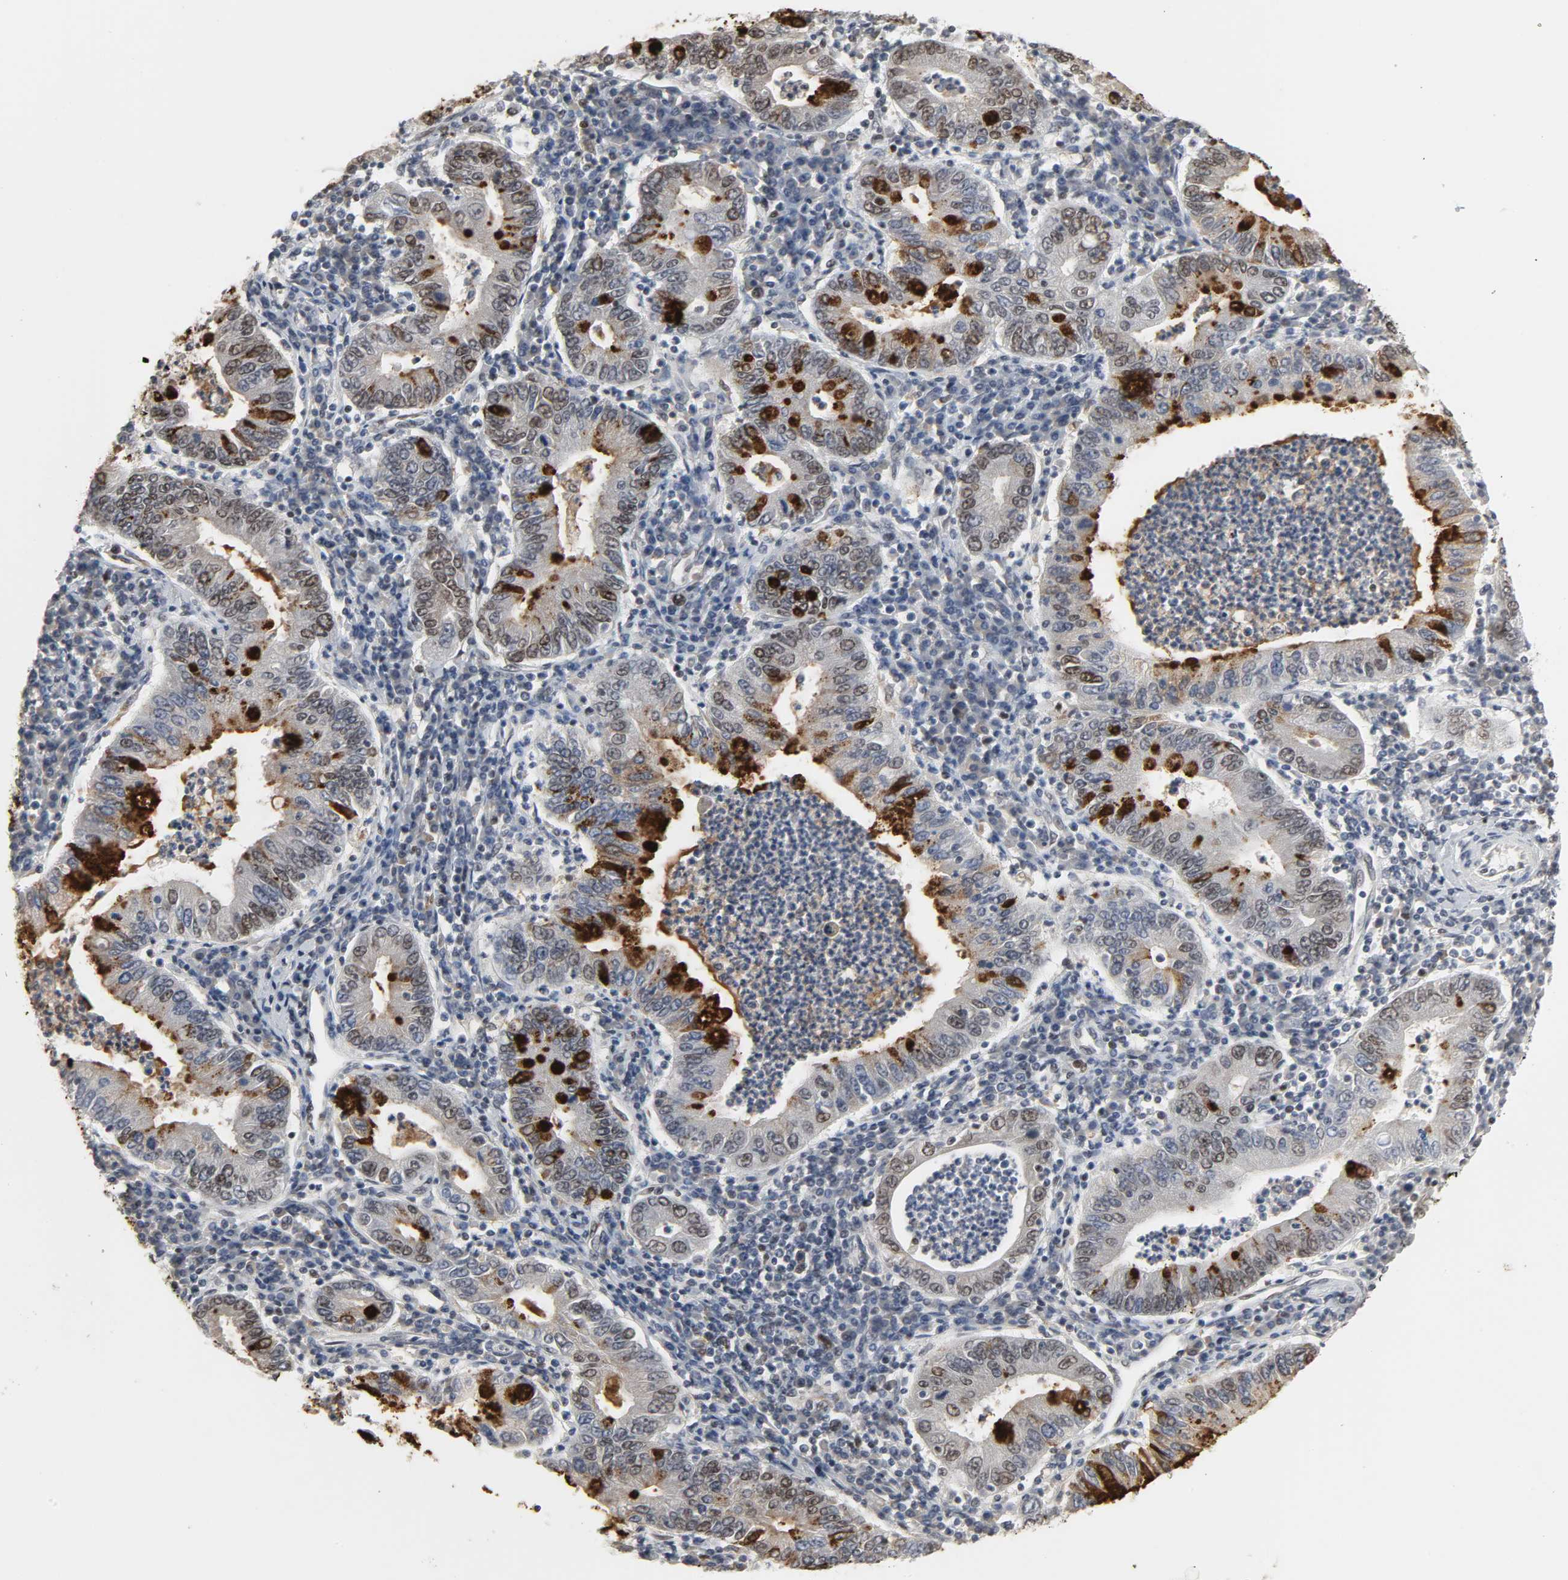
{"staining": {"intensity": "negative", "quantity": "none", "location": "none"}, "tissue": "stomach cancer", "cell_type": "Tumor cells", "image_type": "cancer", "snomed": [{"axis": "morphology", "description": "Normal tissue, NOS"}, {"axis": "morphology", "description": "Adenocarcinoma, NOS"}, {"axis": "topography", "description": "Esophagus"}, {"axis": "topography", "description": "Stomach, upper"}, {"axis": "topography", "description": "Peripheral nerve tissue"}], "caption": "Micrograph shows no significant protein expression in tumor cells of stomach cancer (adenocarcinoma).", "gene": "DAZAP1", "patient": {"sex": "male", "age": 62}}